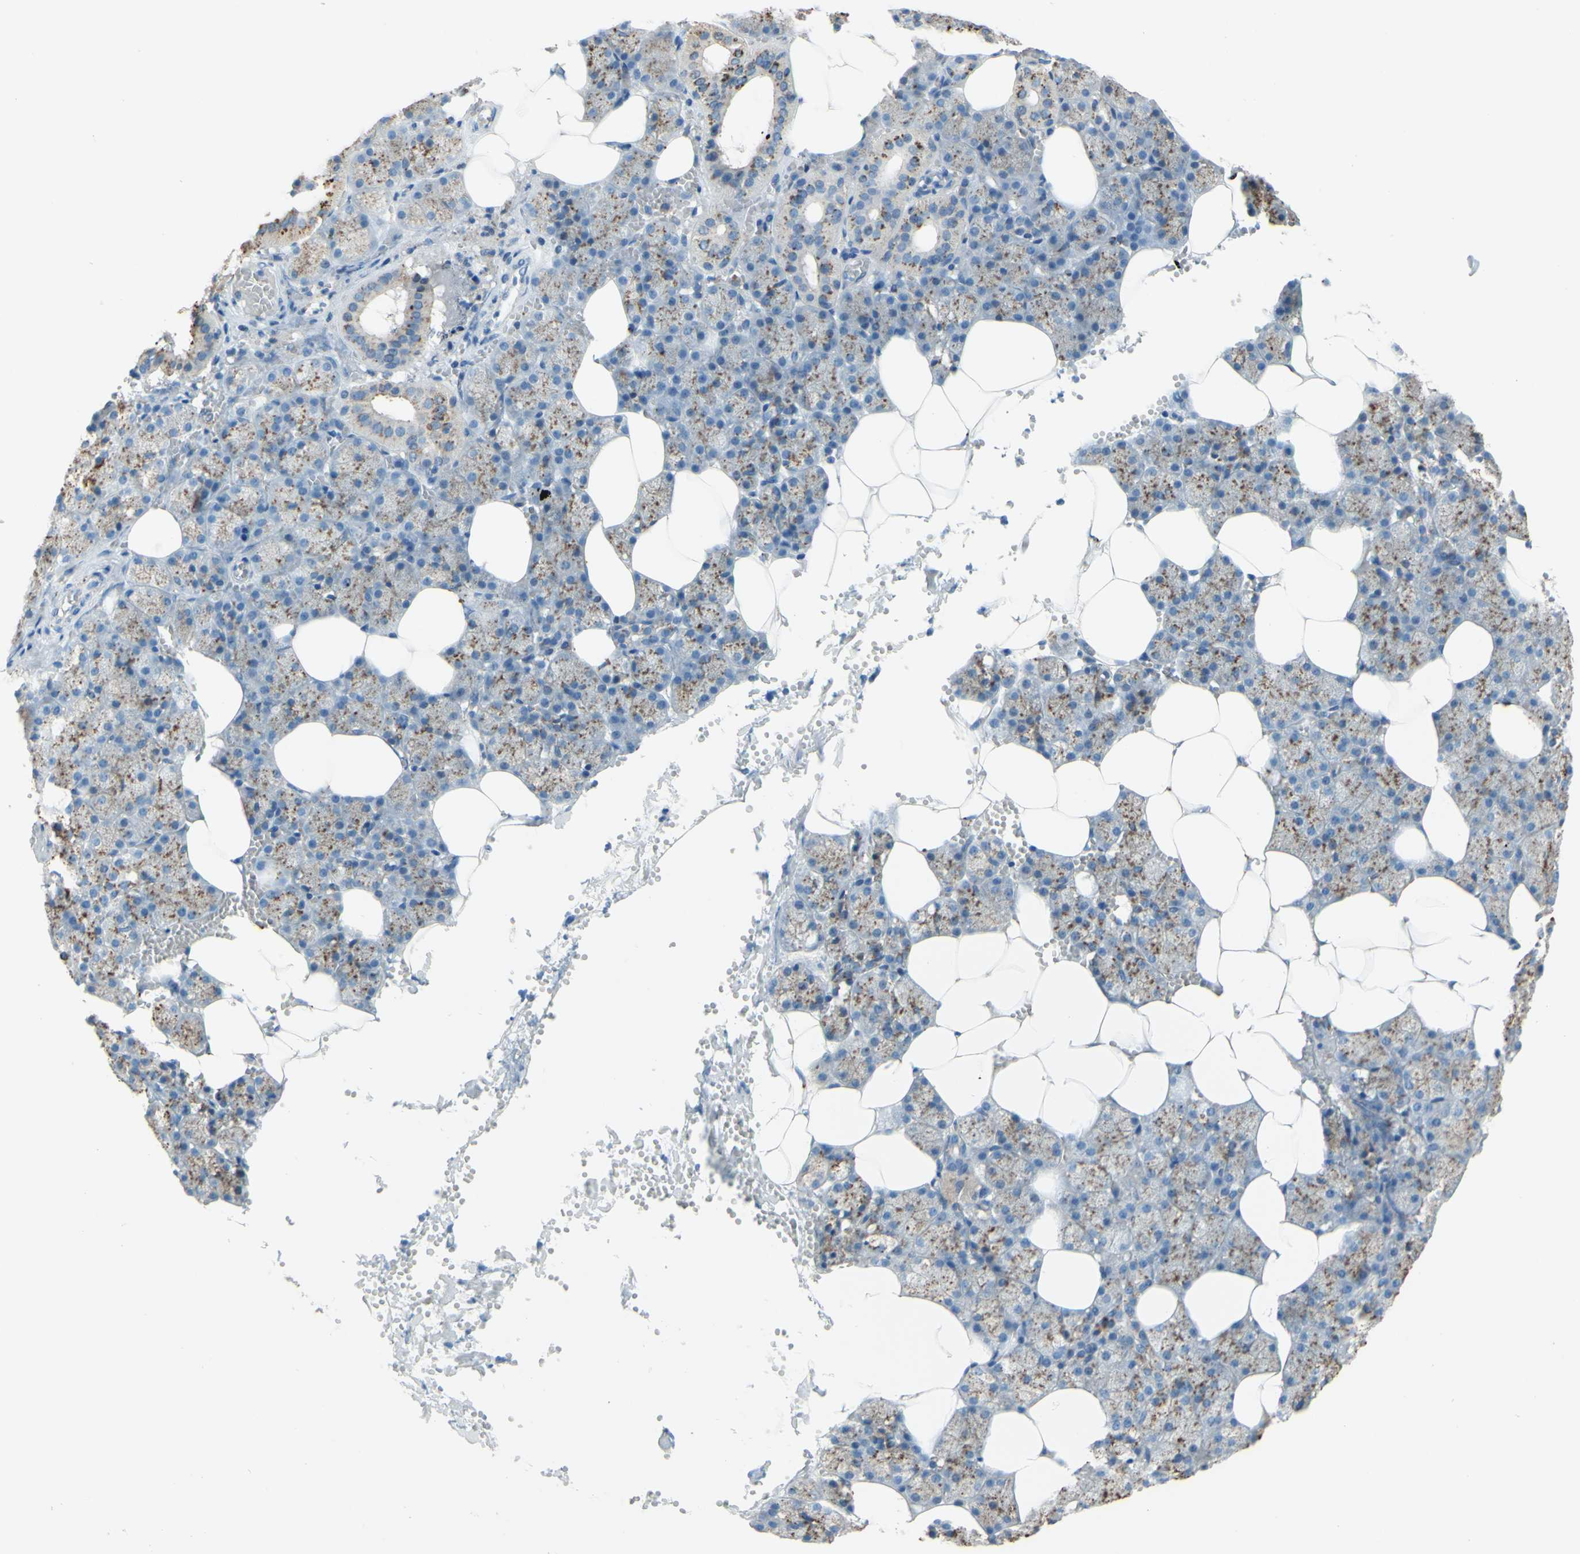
{"staining": {"intensity": "weak", "quantity": "25%-75%", "location": "cytoplasmic/membranous"}, "tissue": "salivary gland", "cell_type": "Glandular cells", "image_type": "normal", "snomed": [{"axis": "morphology", "description": "Normal tissue, NOS"}, {"axis": "topography", "description": "Salivary gland"}], "caption": "Protein expression analysis of normal salivary gland demonstrates weak cytoplasmic/membranous expression in approximately 25%-75% of glandular cells. Immunohistochemistry (ihc) stains the protein in brown and the nuclei are stained blue.", "gene": "CTSD", "patient": {"sex": "male", "age": 62}}